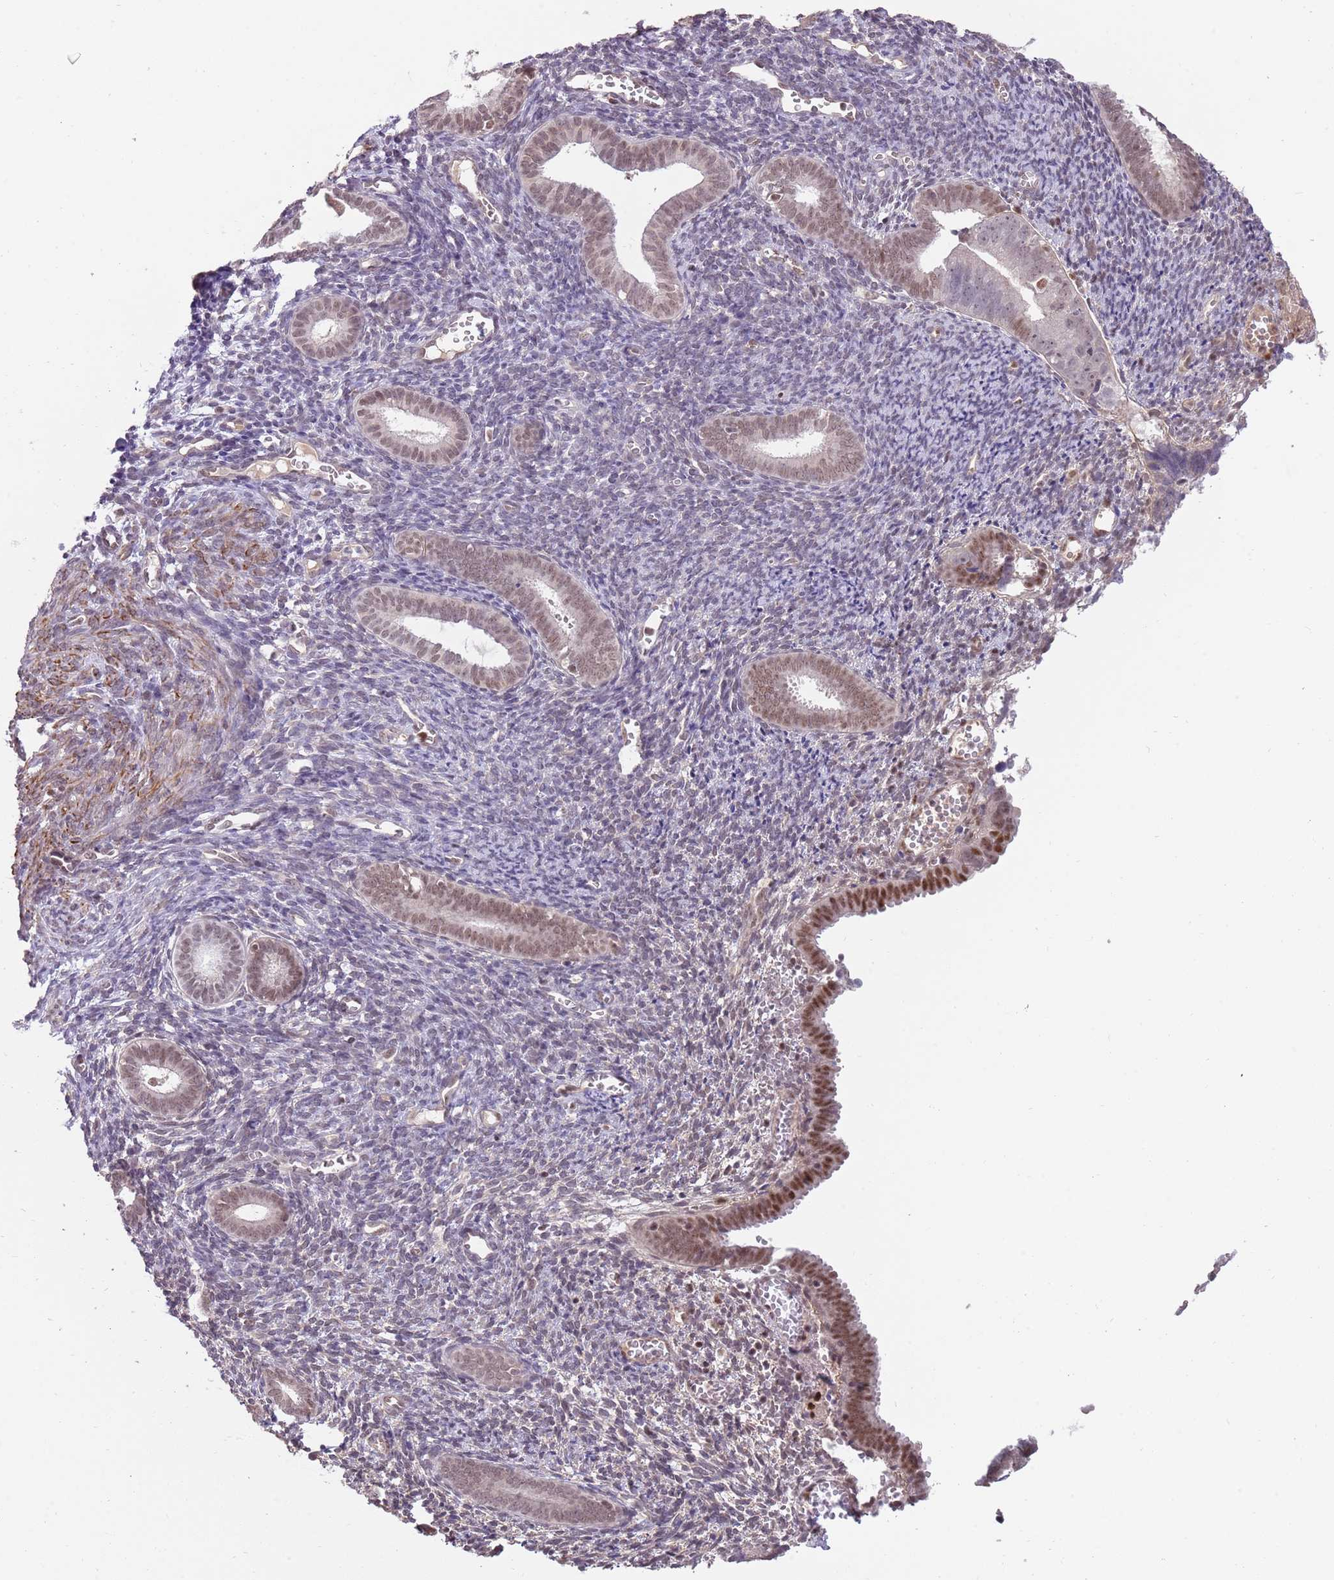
{"staining": {"intensity": "moderate", "quantity": "25%-75%", "location": "nuclear"}, "tissue": "endometrial cancer", "cell_type": "Tumor cells", "image_type": "cancer", "snomed": [{"axis": "morphology", "description": "Adenocarcinoma, NOS"}, {"axis": "topography", "description": "Endometrium"}], "caption": "A histopathology image showing moderate nuclear positivity in approximately 25%-75% of tumor cells in endometrial cancer, as visualized by brown immunohistochemical staining.", "gene": "ZBTB7A", "patient": {"sex": "female", "age": 75}}